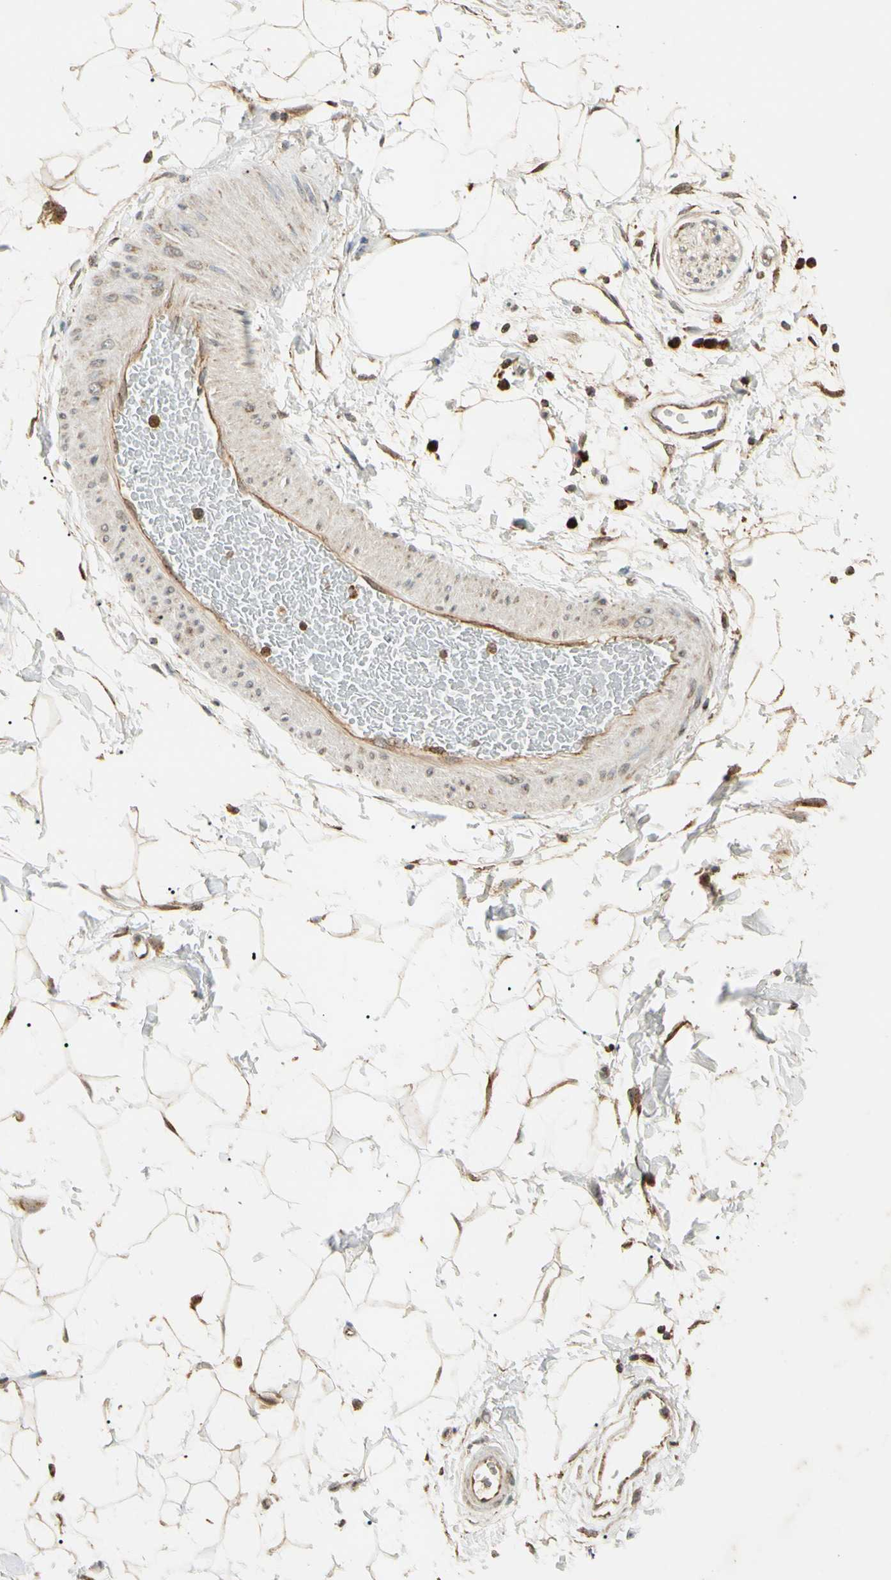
{"staining": {"intensity": "negative", "quantity": "none", "location": "none"}, "tissue": "adipose tissue", "cell_type": "Adipocytes", "image_type": "normal", "snomed": [{"axis": "morphology", "description": "Normal tissue, NOS"}, {"axis": "topography", "description": "Soft tissue"}], "caption": "Adipose tissue was stained to show a protein in brown. There is no significant expression in adipocytes.", "gene": "PRDX5", "patient": {"sex": "male", "age": 72}}